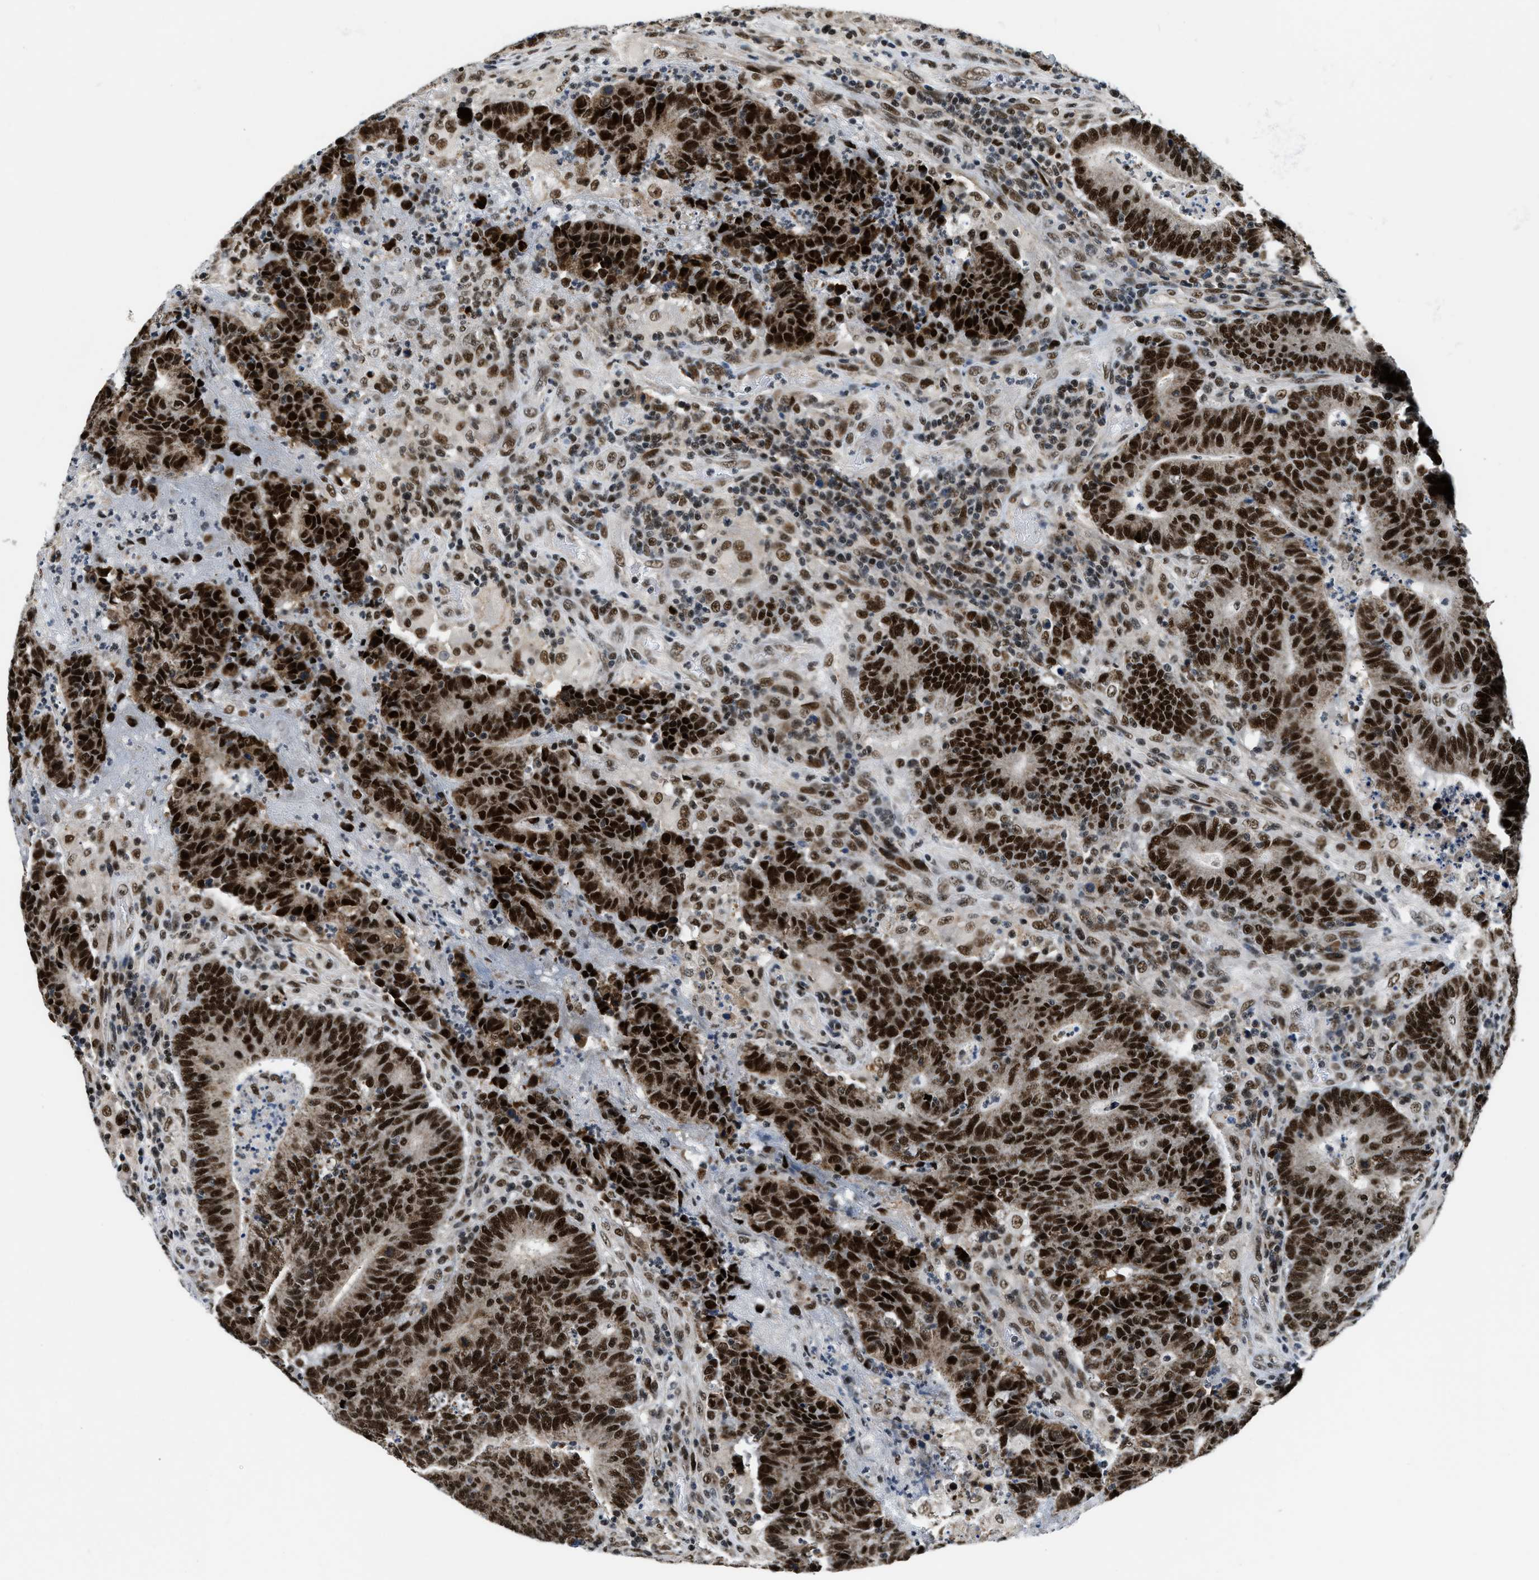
{"staining": {"intensity": "strong", "quantity": ">75%", "location": "nuclear"}, "tissue": "colorectal cancer", "cell_type": "Tumor cells", "image_type": "cancer", "snomed": [{"axis": "morphology", "description": "Normal tissue, NOS"}, {"axis": "morphology", "description": "Adenocarcinoma, NOS"}, {"axis": "topography", "description": "Colon"}], "caption": "There is high levels of strong nuclear positivity in tumor cells of colorectal adenocarcinoma, as demonstrated by immunohistochemical staining (brown color).", "gene": "KDM3B", "patient": {"sex": "female", "age": 75}}